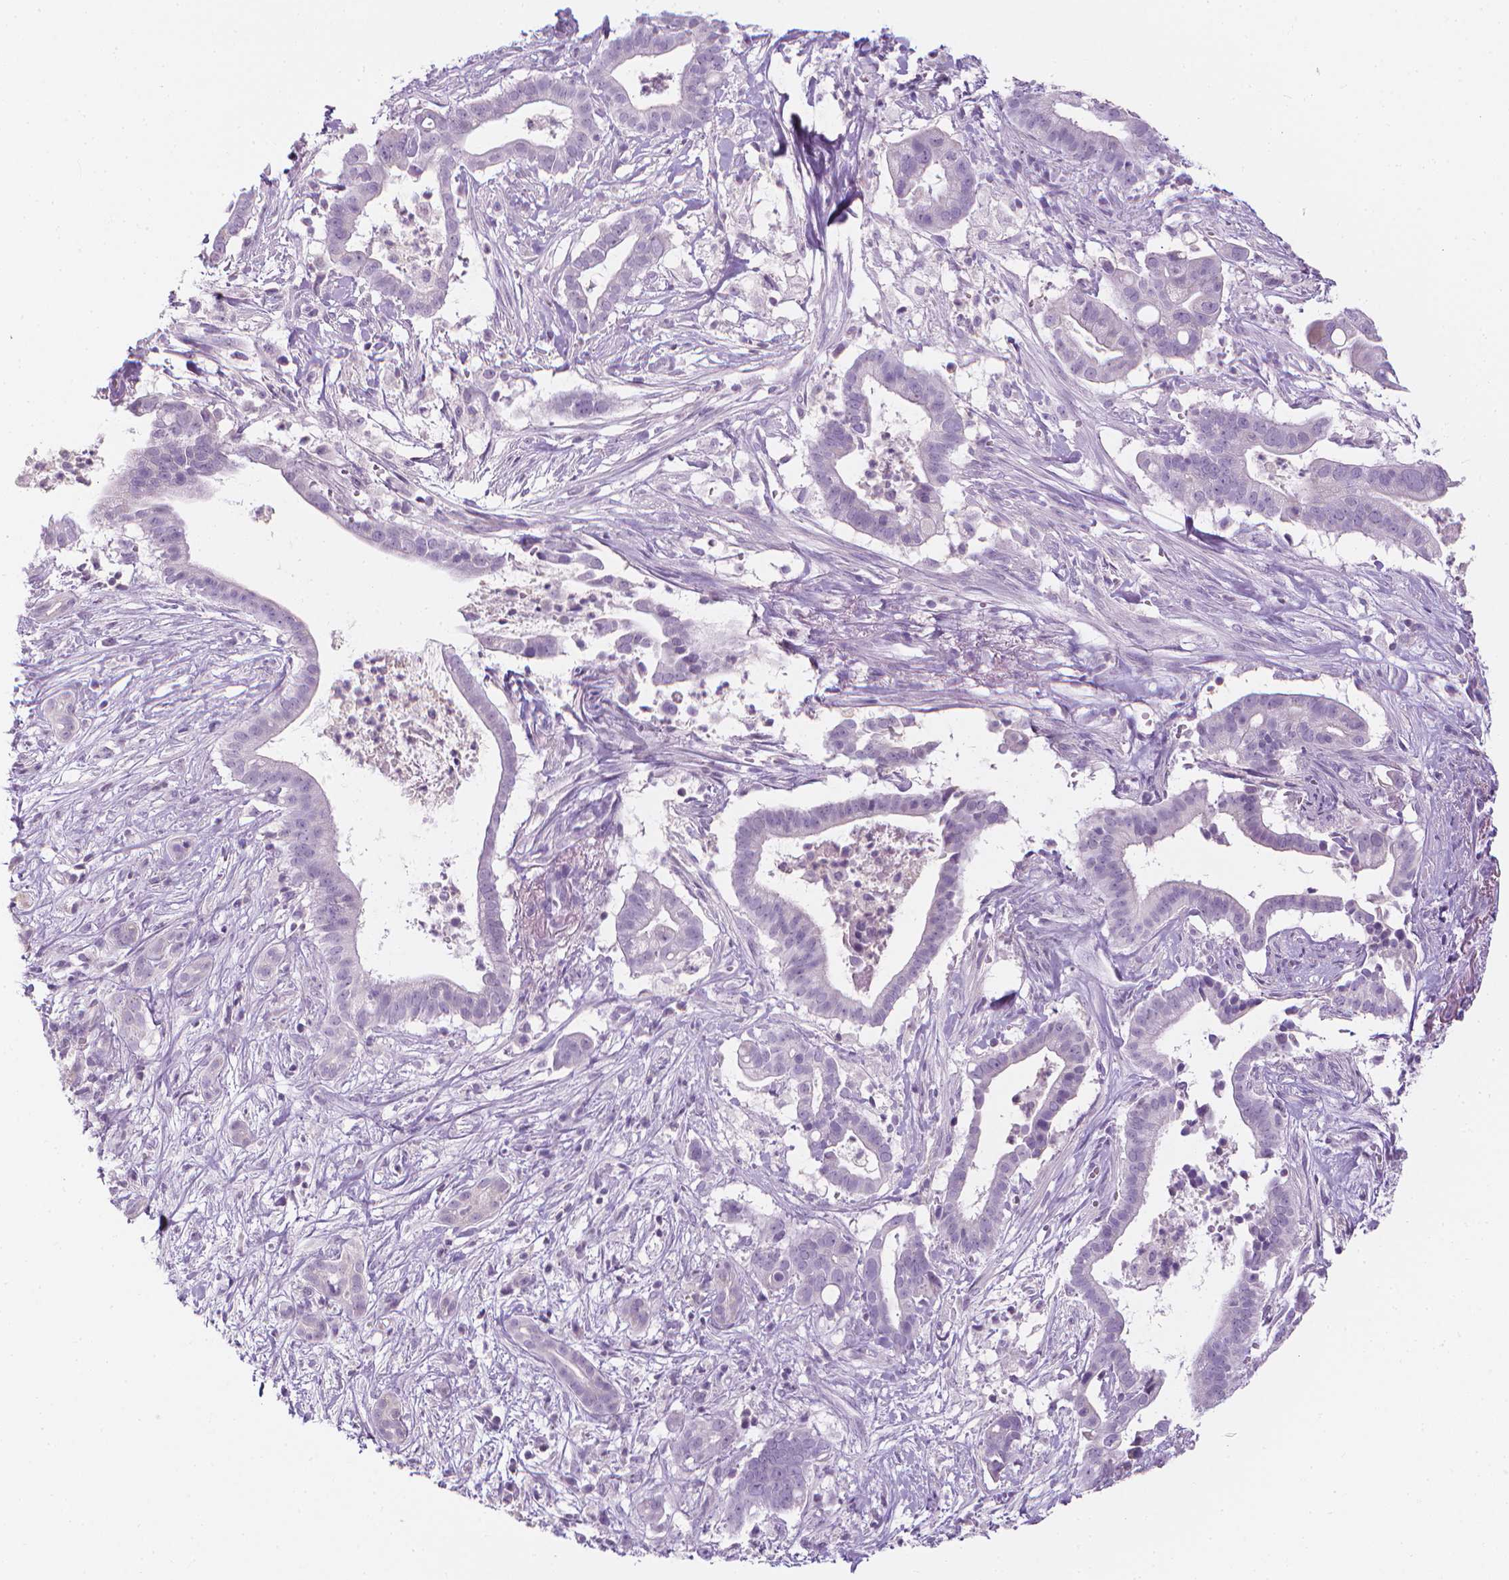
{"staining": {"intensity": "negative", "quantity": "none", "location": "none"}, "tissue": "pancreatic cancer", "cell_type": "Tumor cells", "image_type": "cancer", "snomed": [{"axis": "morphology", "description": "Adenocarcinoma, NOS"}, {"axis": "topography", "description": "Pancreas"}], "caption": "Immunohistochemistry (IHC) of human adenocarcinoma (pancreatic) exhibits no staining in tumor cells. The staining is performed using DAB brown chromogen with nuclei counter-stained in using hematoxylin.", "gene": "DCAF8L1", "patient": {"sex": "male", "age": 61}}